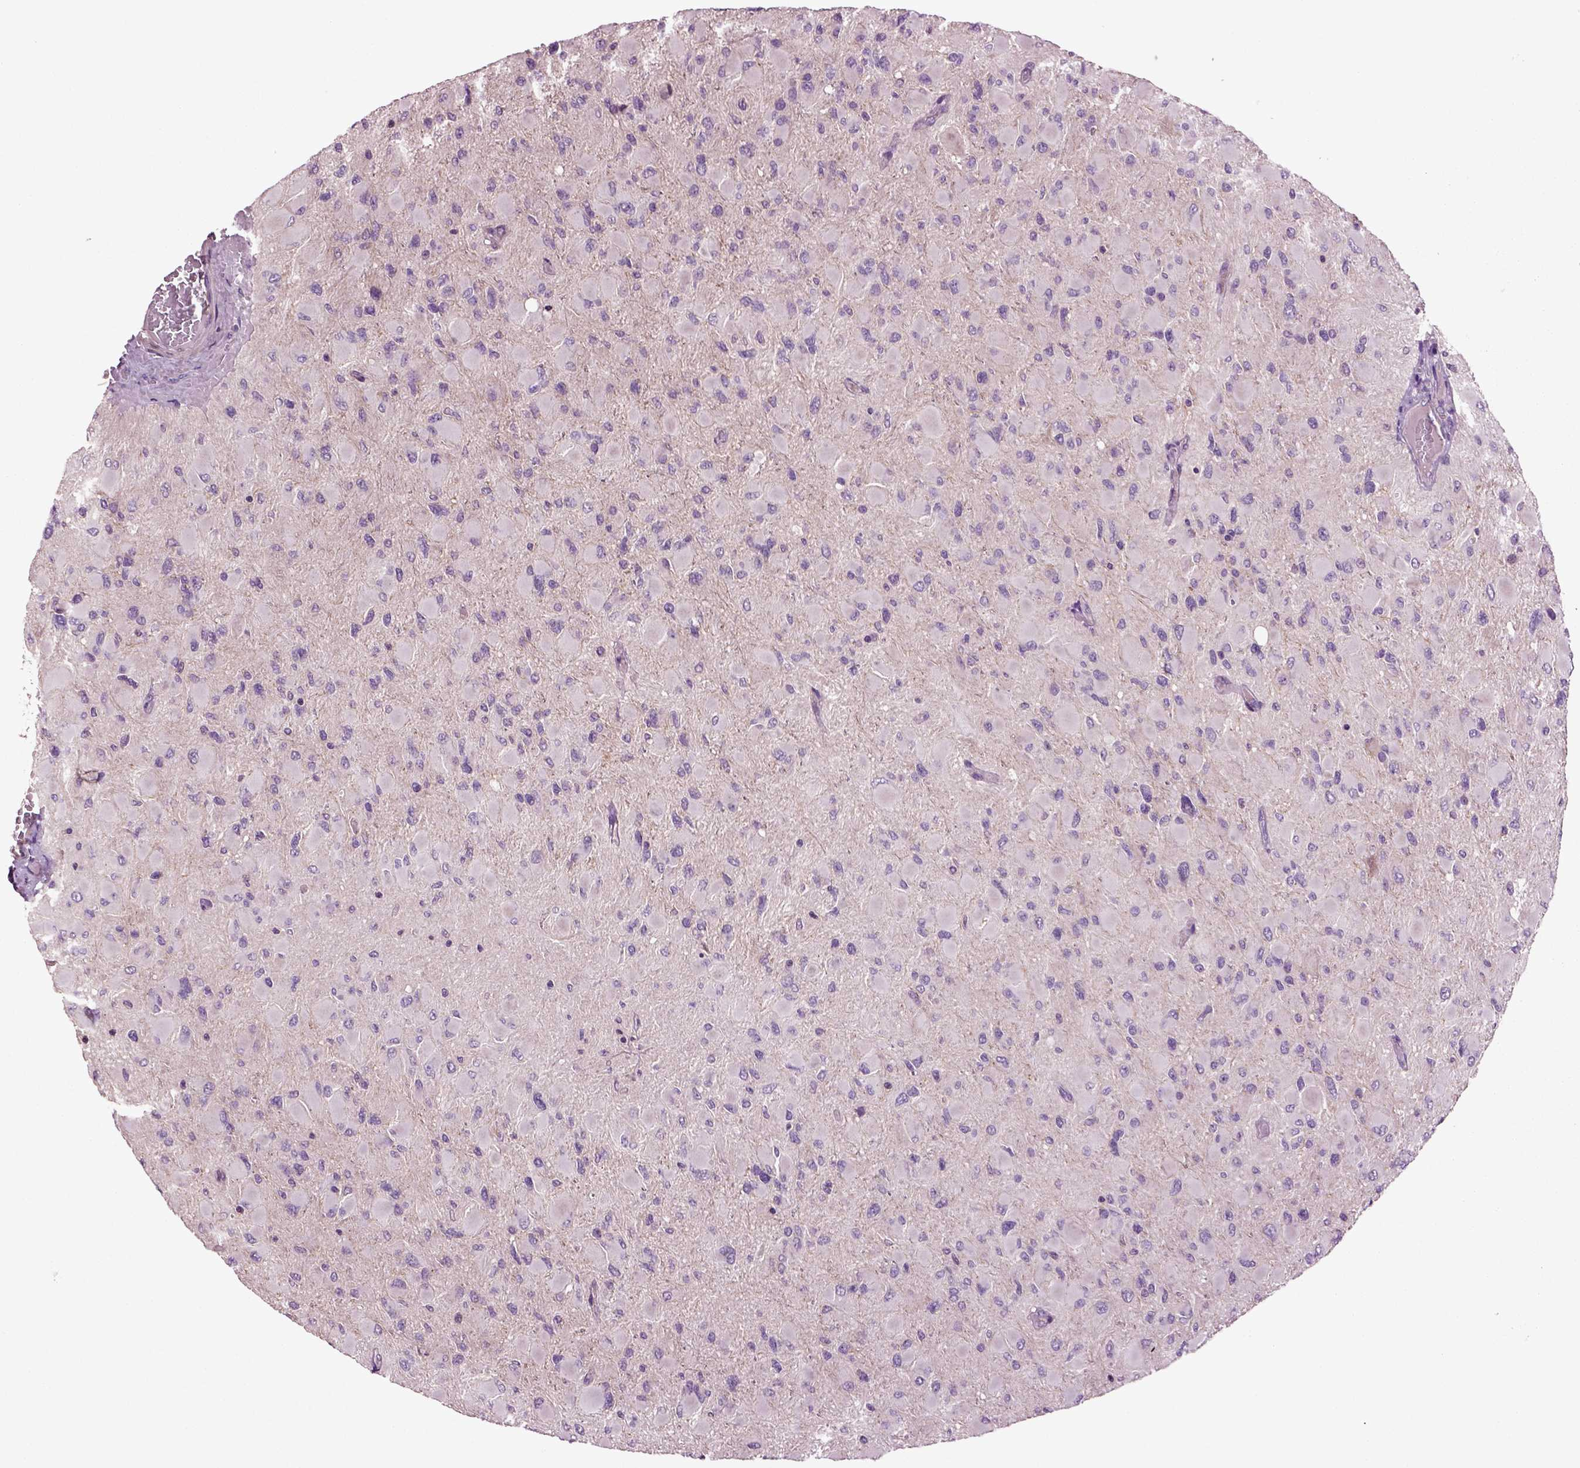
{"staining": {"intensity": "negative", "quantity": "none", "location": "none"}, "tissue": "glioma", "cell_type": "Tumor cells", "image_type": "cancer", "snomed": [{"axis": "morphology", "description": "Glioma, malignant, High grade"}, {"axis": "topography", "description": "Cerebral cortex"}], "caption": "DAB immunohistochemical staining of glioma demonstrates no significant expression in tumor cells.", "gene": "HAGHL", "patient": {"sex": "female", "age": 36}}